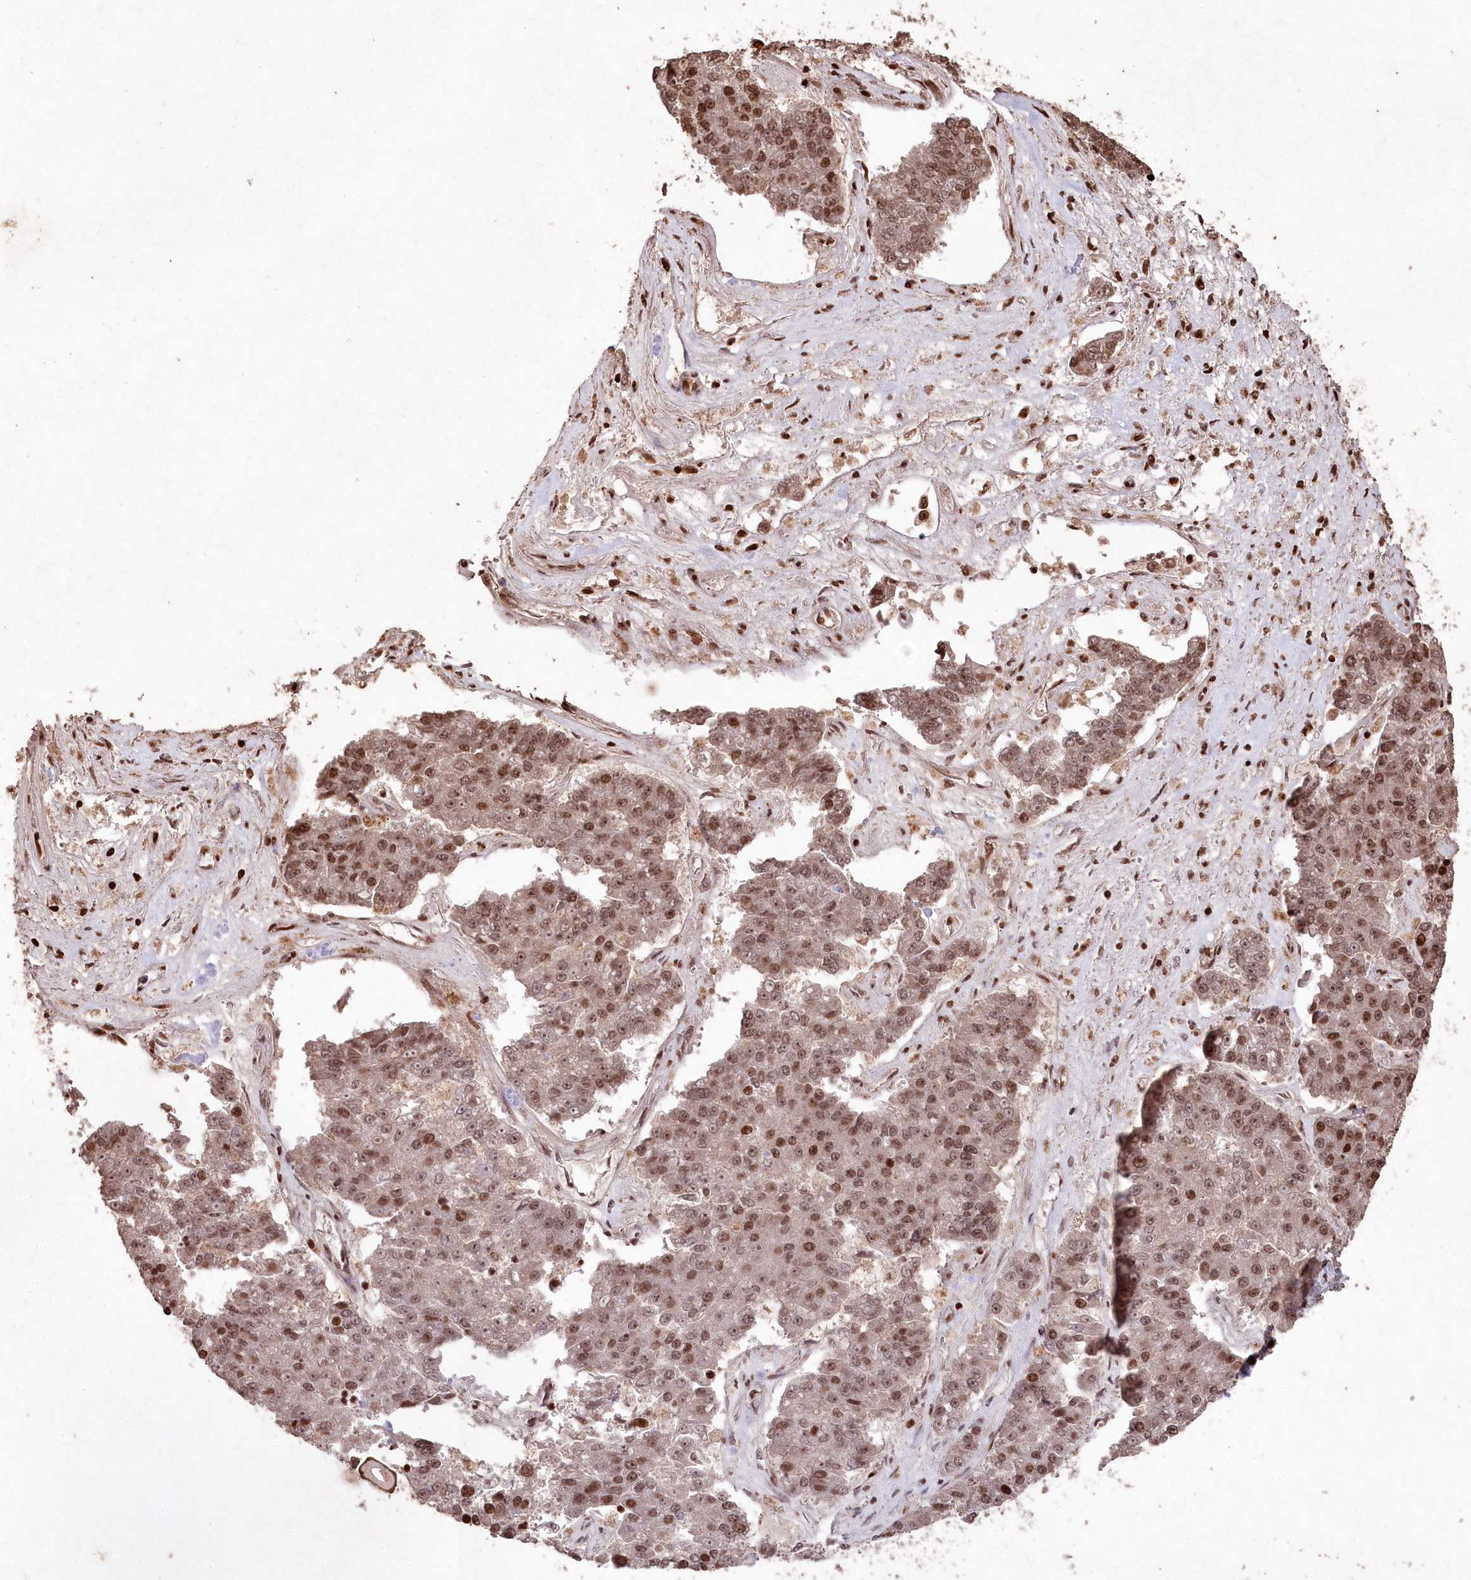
{"staining": {"intensity": "strong", "quantity": ">75%", "location": "nuclear"}, "tissue": "pancreatic cancer", "cell_type": "Tumor cells", "image_type": "cancer", "snomed": [{"axis": "morphology", "description": "Adenocarcinoma, NOS"}, {"axis": "topography", "description": "Pancreas"}], "caption": "The image shows immunohistochemical staining of pancreatic cancer (adenocarcinoma). There is strong nuclear expression is present in approximately >75% of tumor cells. The staining is performed using DAB brown chromogen to label protein expression. The nuclei are counter-stained blue using hematoxylin.", "gene": "CCSER2", "patient": {"sex": "male", "age": 50}}